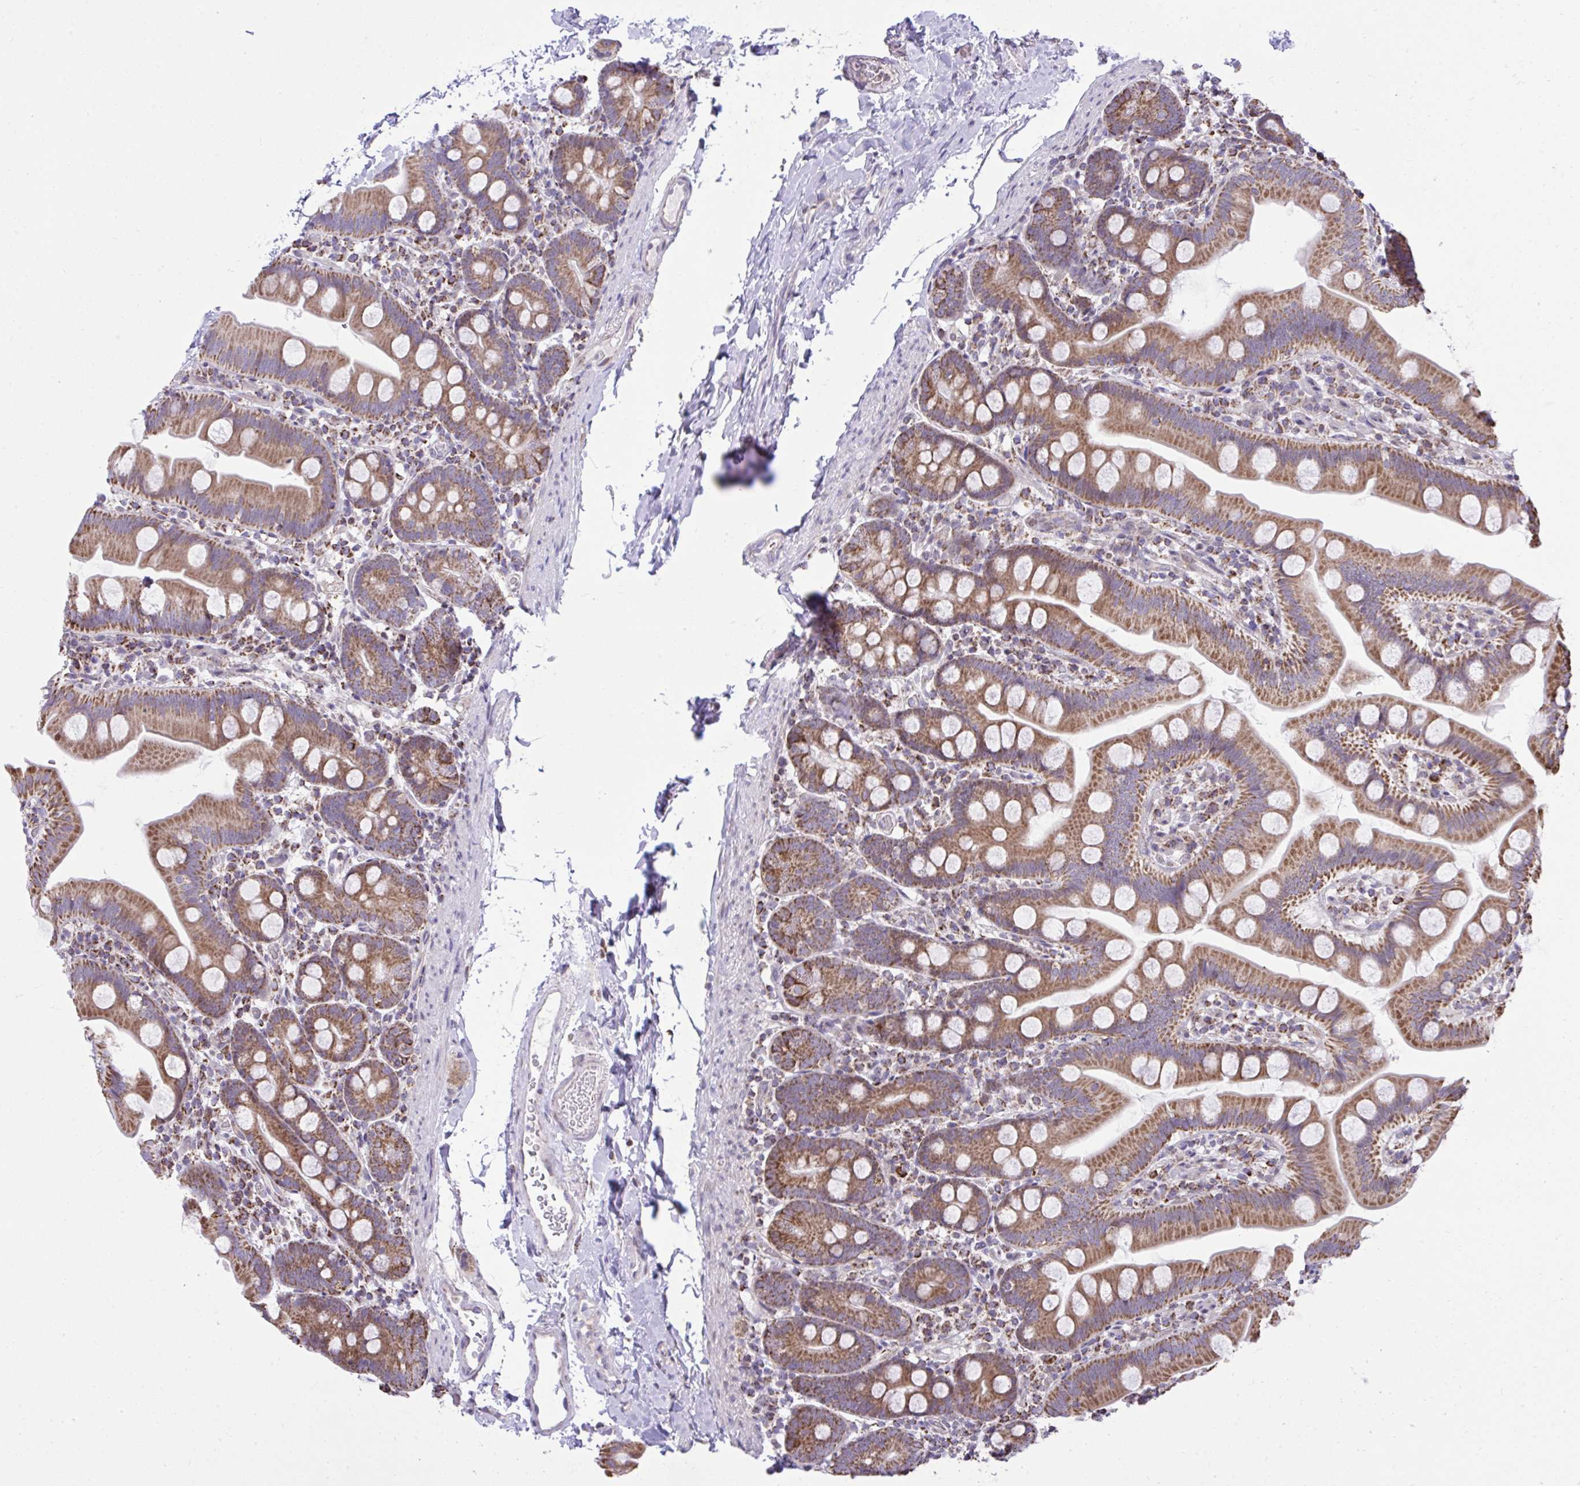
{"staining": {"intensity": "strong", "quantity": ">75%", "location": "cytoplasmic/membranous"}, "tissue": "small intestine", "cell_type": "Glandular cells", "image_type": "normal", "snomed": [{"axis": "morphology", "description": "Normal tissue, NOS"}, {"axis": "topography", "description": "Small intestine"}], "caption": "This photomicrograph exhibits benign small intestine stained with immunohistochemistry (IHC) to label a protein in brown. The cytoplasmic/membranous of glandular cells show strong positivity for the protein. Nuclei are counter-stained blue.", "gene": "ZNF362", "patient": {"sex": "female", "age": 68}}